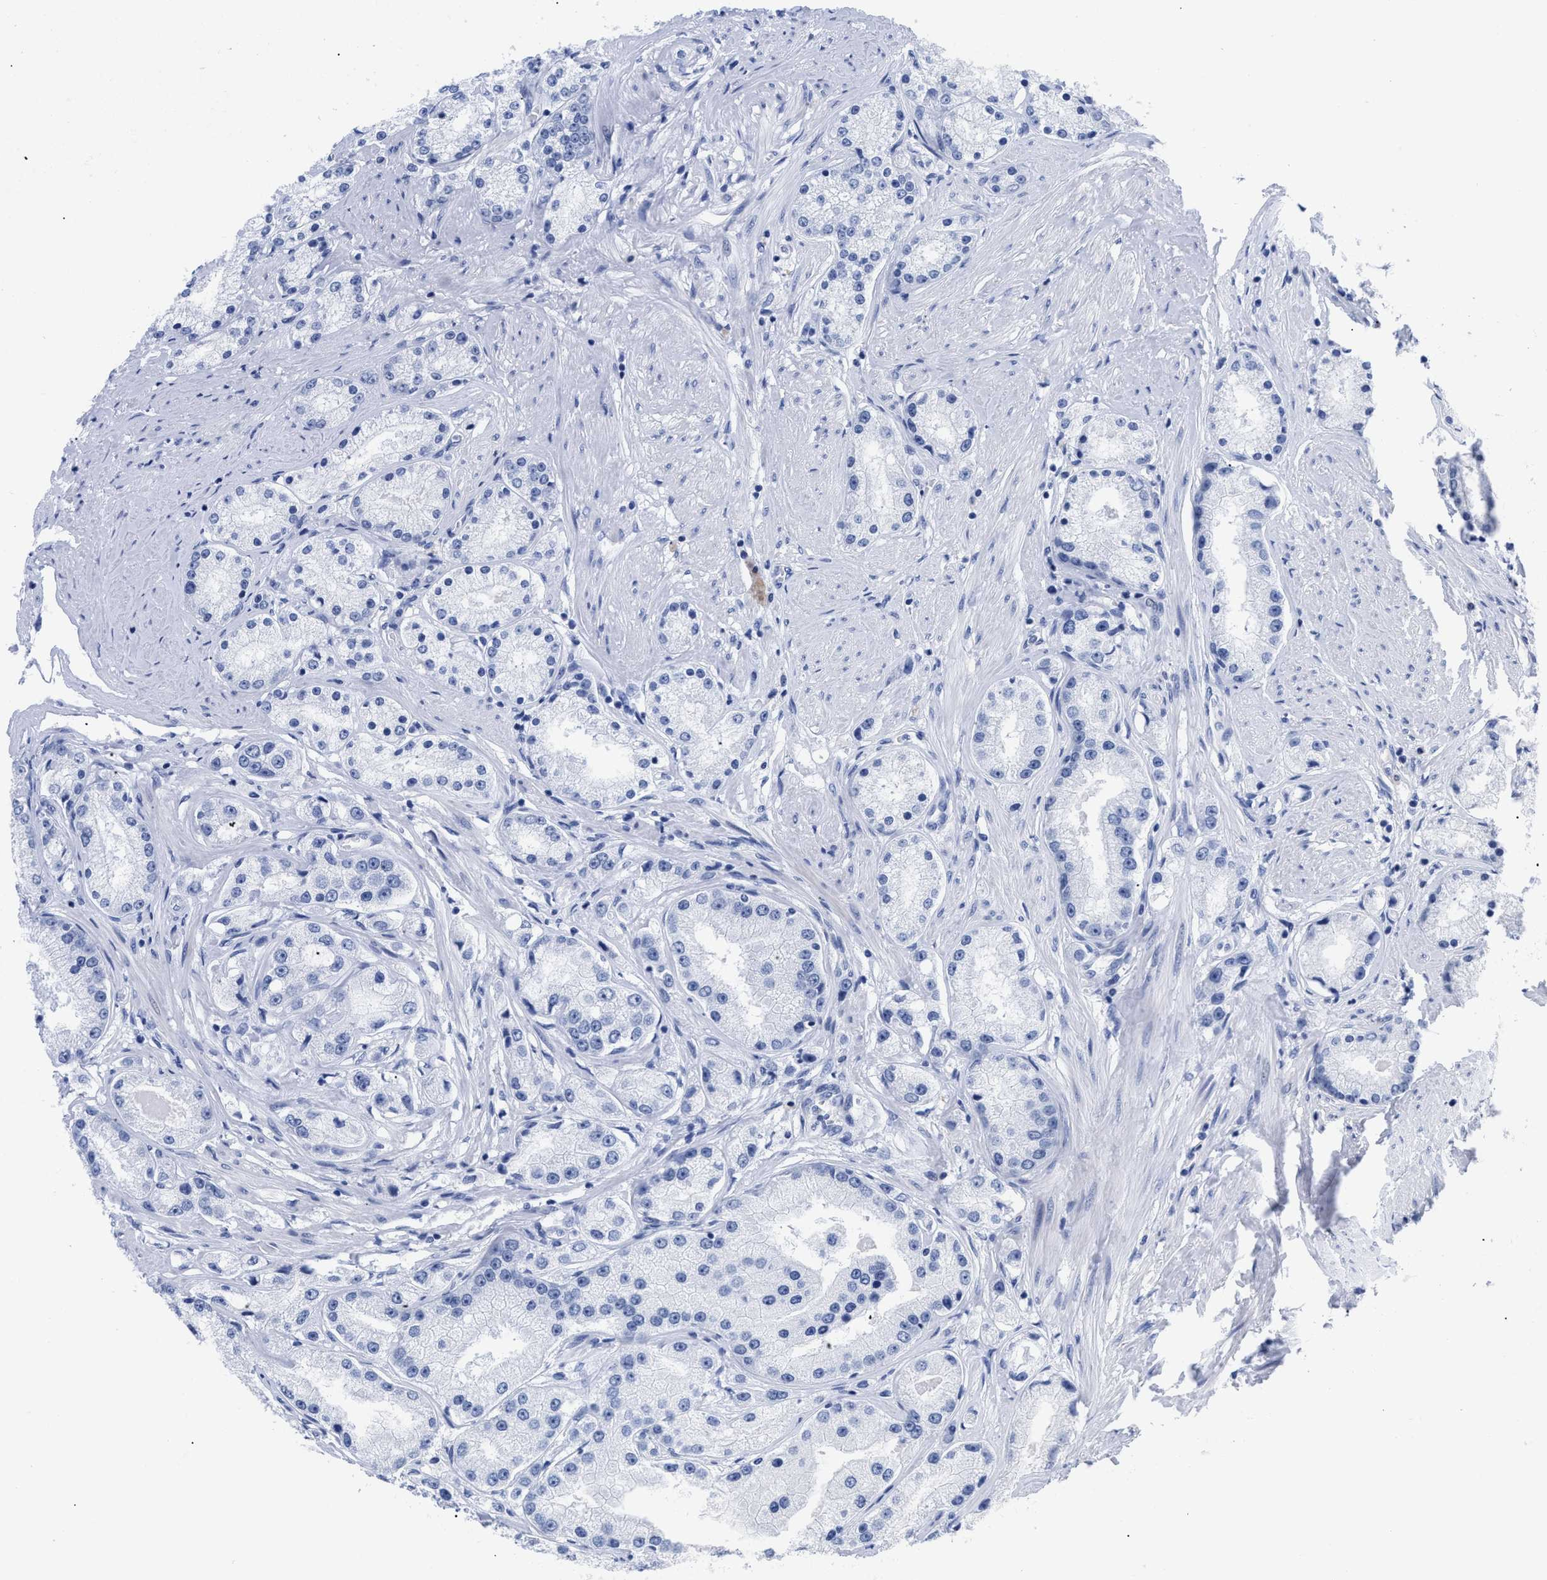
{"staining": {"intensity": "negative", "quantity": "none", "location": "none"}, "tissue": "prostate cancer", "cell_type": "Tumor cells", "image_type": "cancer", "snomed": [{"axis": "morphology", "description": "Adenocarcinoma, Low grade"}, {"axis": "topography", "description": "Prostate"}], "caption": "There is no significant positivity in tumor cells of prostate cancer (adenocarcinoma (low-grade)).", "gene": "DUSP26", "patient": {"sex": "male", "age": 63}}